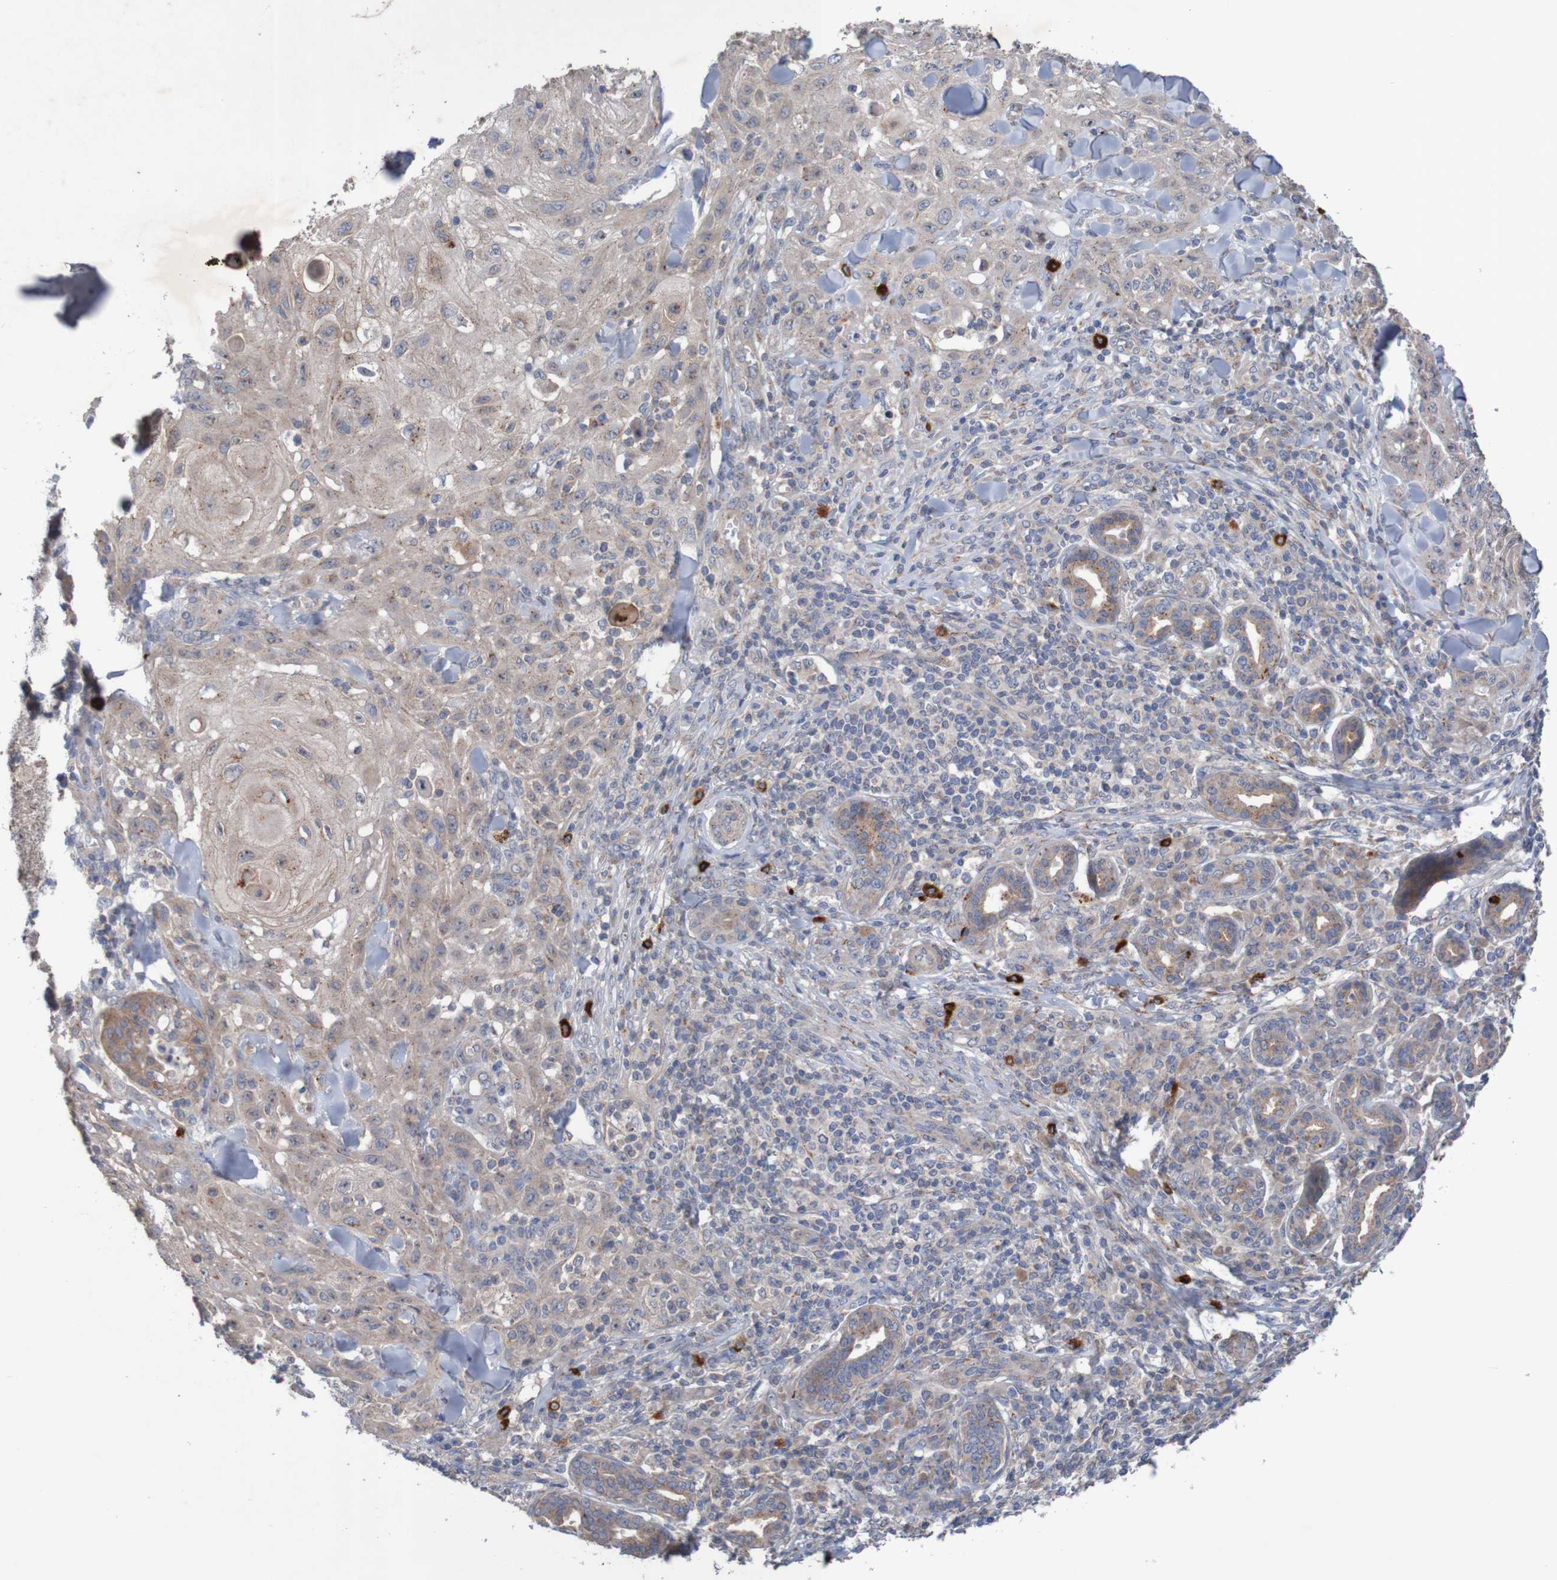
{"staining": {"intensity": "moderate", "quantity": ">75%", "location": "cytoplasmic/membranous"}, "tissue": "skin cancer", "cell_type": "Tumor cells", "image_type": "cancer", "snomed": [{"axis": "morphology", "description": "Squamous cell carcinoma, NOS"}, {"axis": "topography", "description": "Skin"}], "caption": "Immunohistochemistry (IHC) image of neoplastic tissue: human squamous cell carcinoma (skin) stained using immunohistochemistry (IHC) demonstrates medium levels of moderate protein expression localized specifically in the cytoplasmic/membranous of tumor cells, appearing as a cytoplasmic/membranous brown color.", "gene": "ANGPT4", "patient": {"sex": "male", "age": 24}}